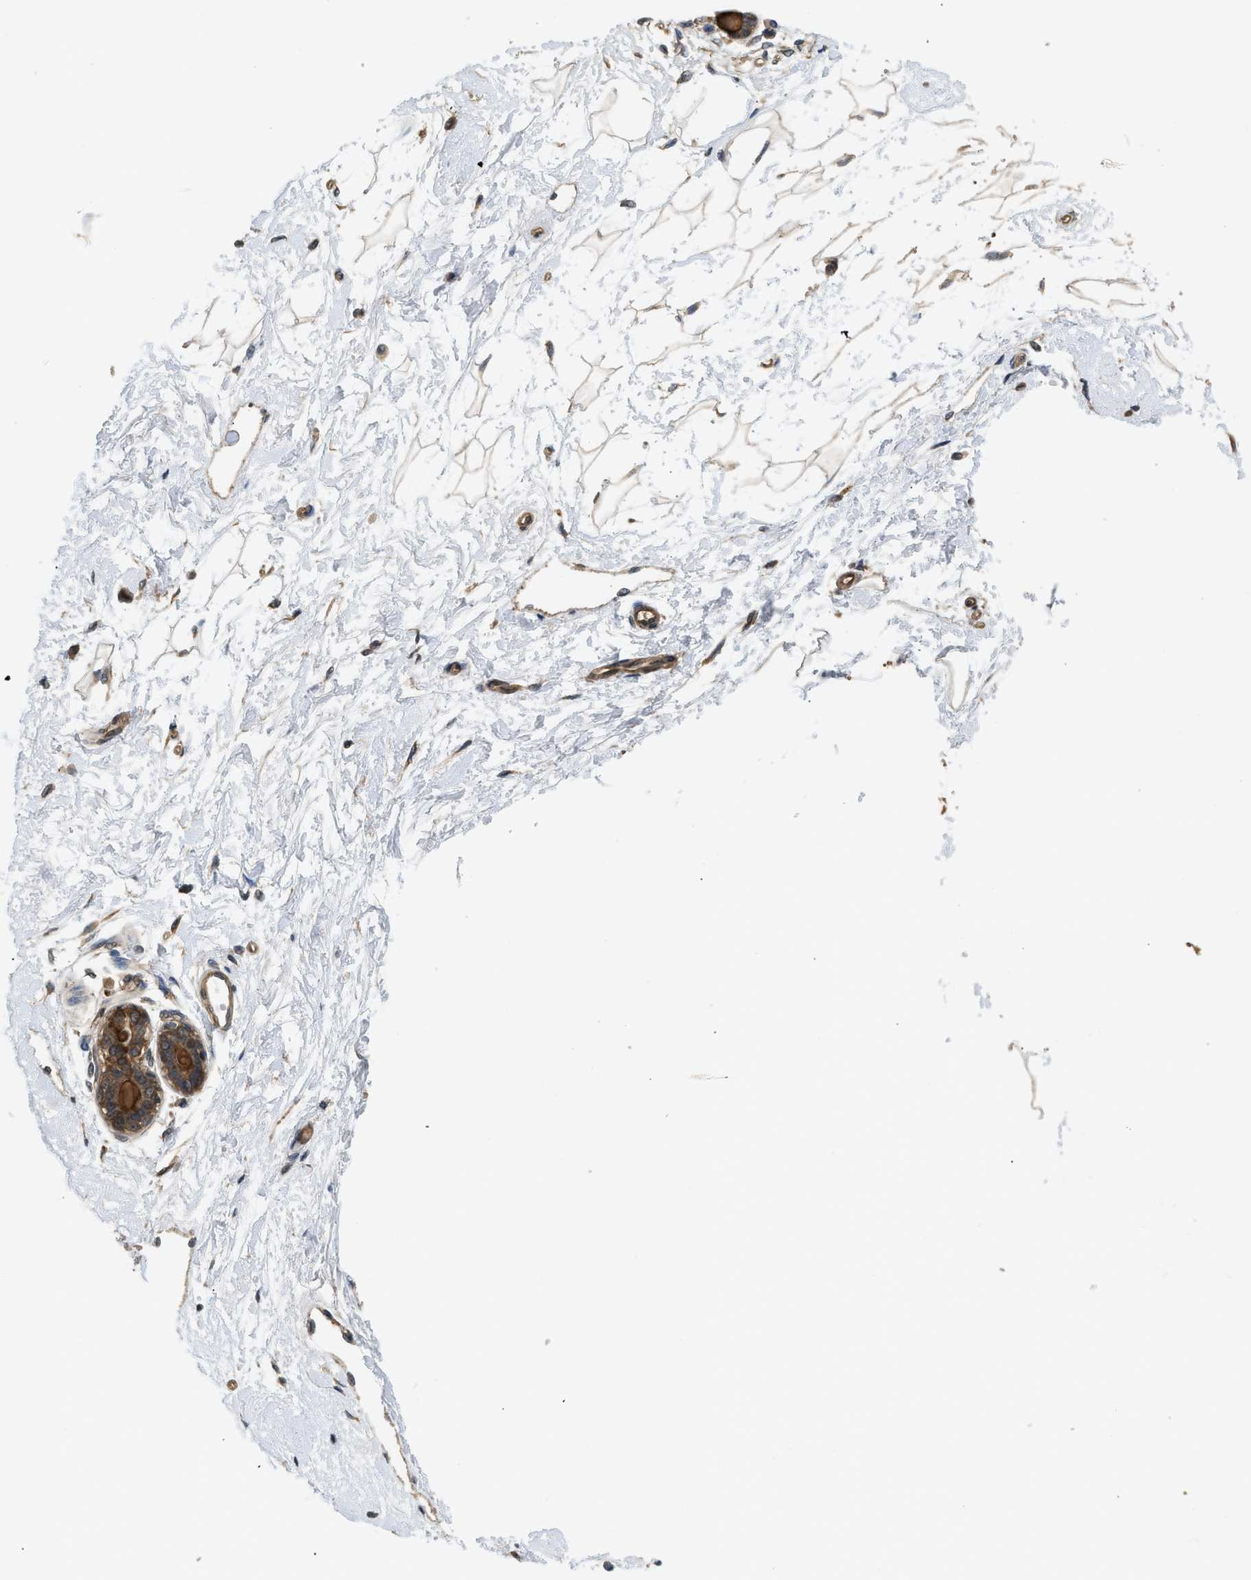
{"staining": {"intensity": "negative", "quantity": "none", "location": "none"}, "tissue": "breast", "cell_type": "Adipocytes", "image_type": "normal", "snomed": [{"axis": "morphology", "description": "Normal tissue, NOS"}, {"axis": "topography", "description": "Breast"}], "caption": "Immunohistochemistry photomicrograph of benign human breast stained for a protein (brown), which exhibits no staining in adipocytes.", "gene": "ADCY8", "patient": {"sex": "female", "age": 45}}